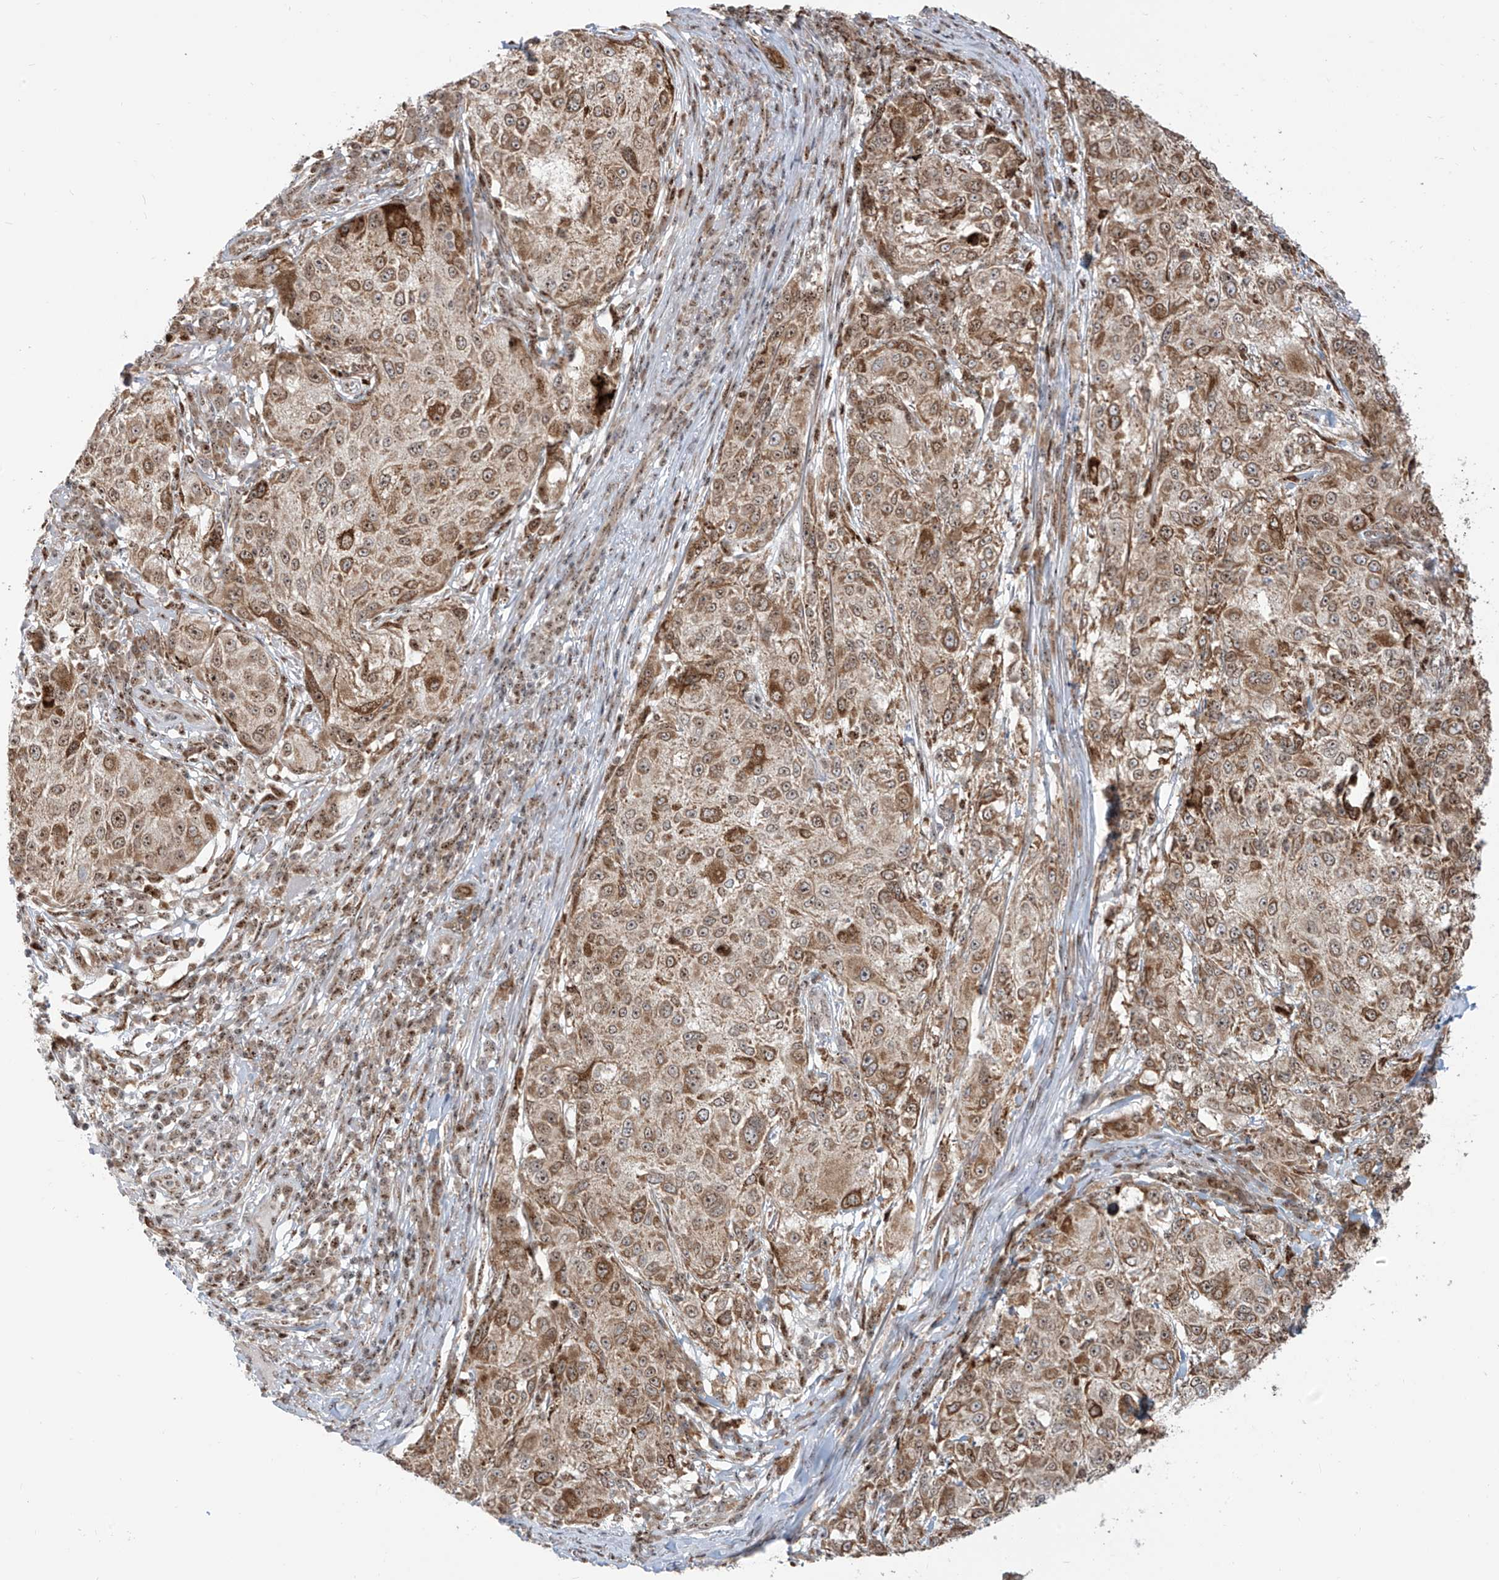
{"staining": {"intensity": "moderate", "quantity": ">75%", "location": "cytoplasmic/membranous,nuclear"}, "tissue": "melanoma", "cell_type": "Tumor cells", "image_type": "cancer", "snomed": [{"axis": "morphology", "description": "Necrosis, NOS"}, {"axis": "morphology", "description": "Malignant melanoma, NOS"}, {"axis": "topography", "description": "Skin"}], "caption": "Human melanoma stained with a protein marker demonstrates moderate staining in tumor cells.", "gene": "ZBTB8A", "patient": {"sex": "female", "age": 87}}